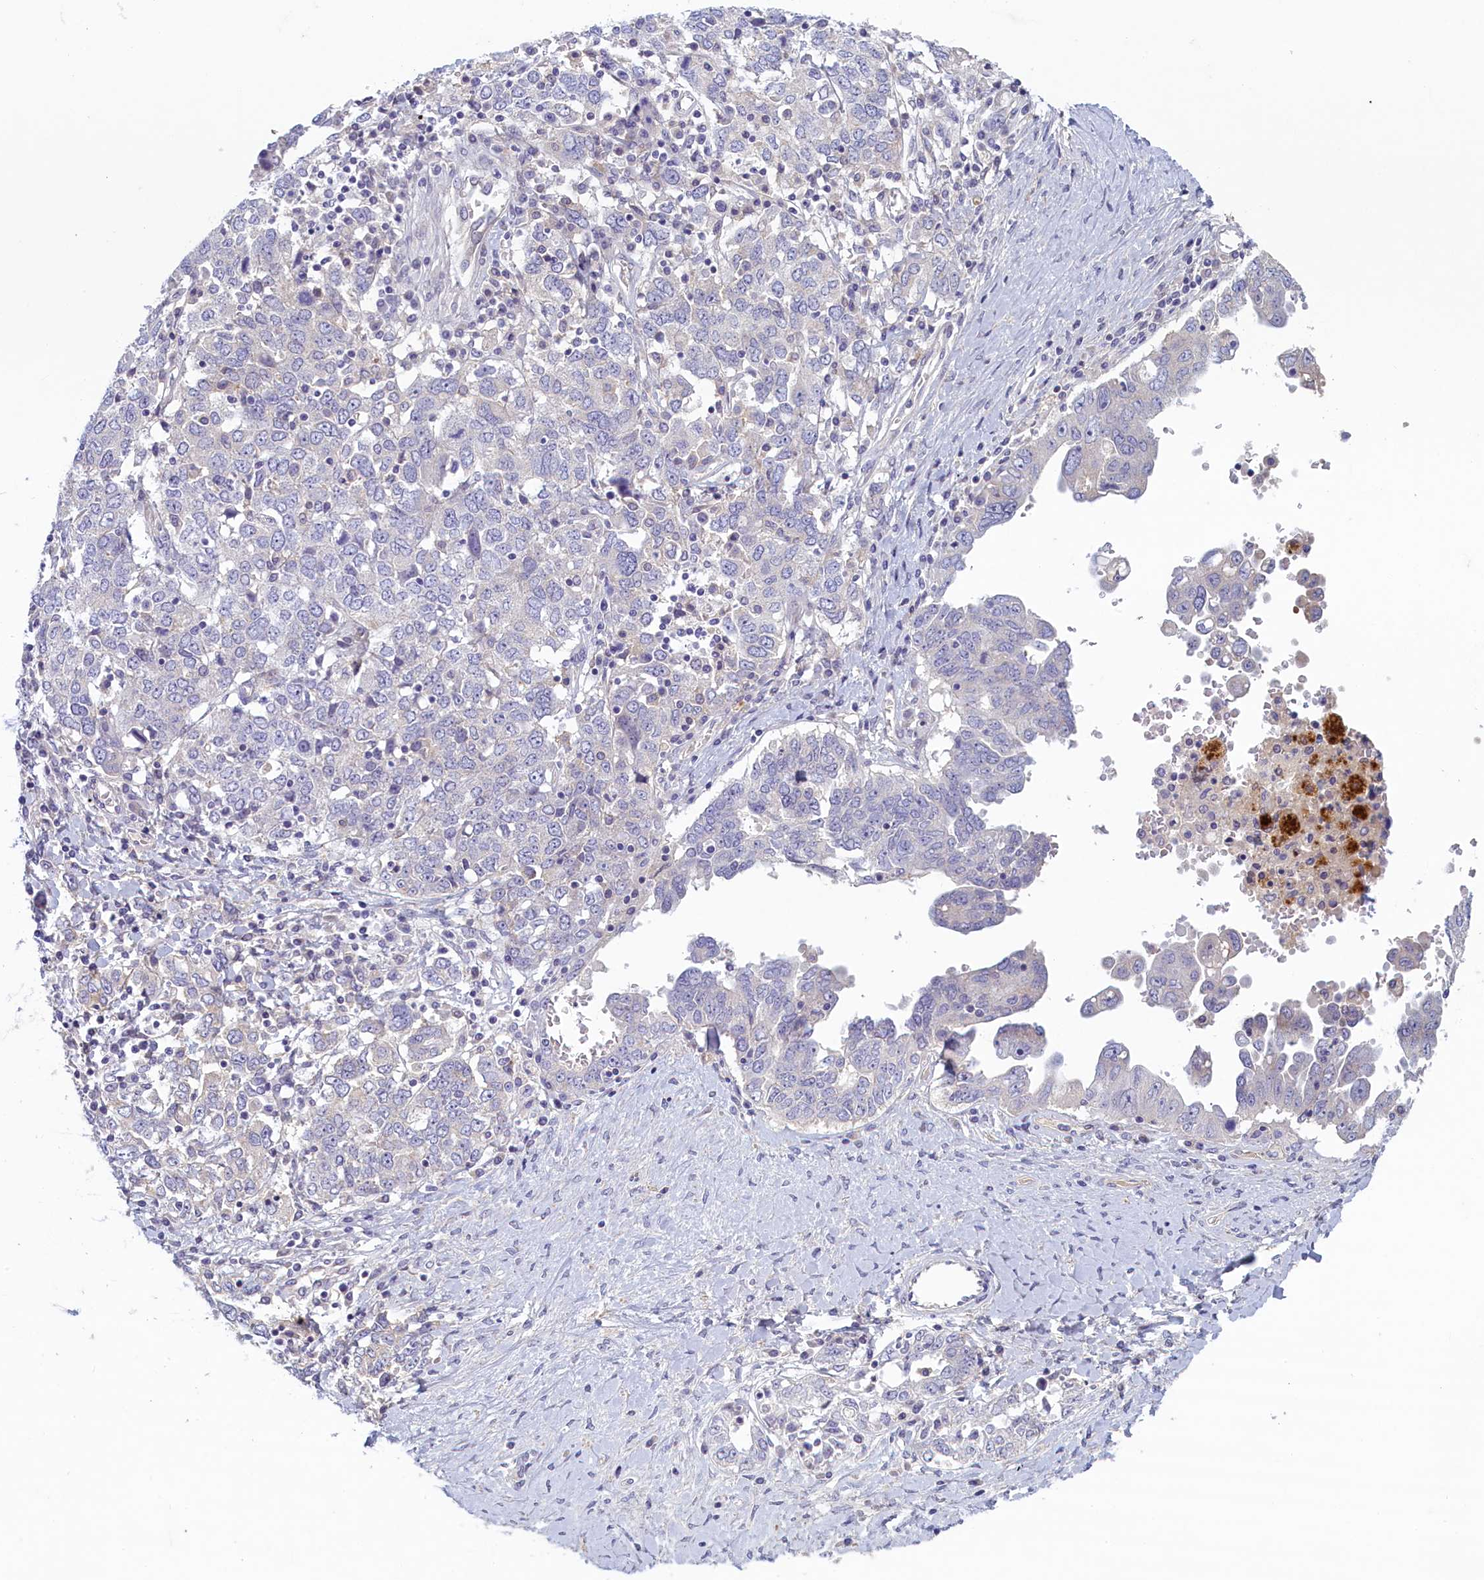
{"staining": {"intensity": "negative", "quantity": "none", "location": "none"}, "tissue": "ovarian cancer", "cell_type": "Tumor cells", "image_type": "cancer", "snomed": [{"axis": "morphology", "description": "Carcinoma, endometroid"}, {"axis": "topography", "description": "Ovary"}], "caption": "Tumor cells are negative for protein expression in human ovarian endometroid carcinoma.", "gene": "PLEKHG6", "patient": {"sex": "female", "age": 62}}